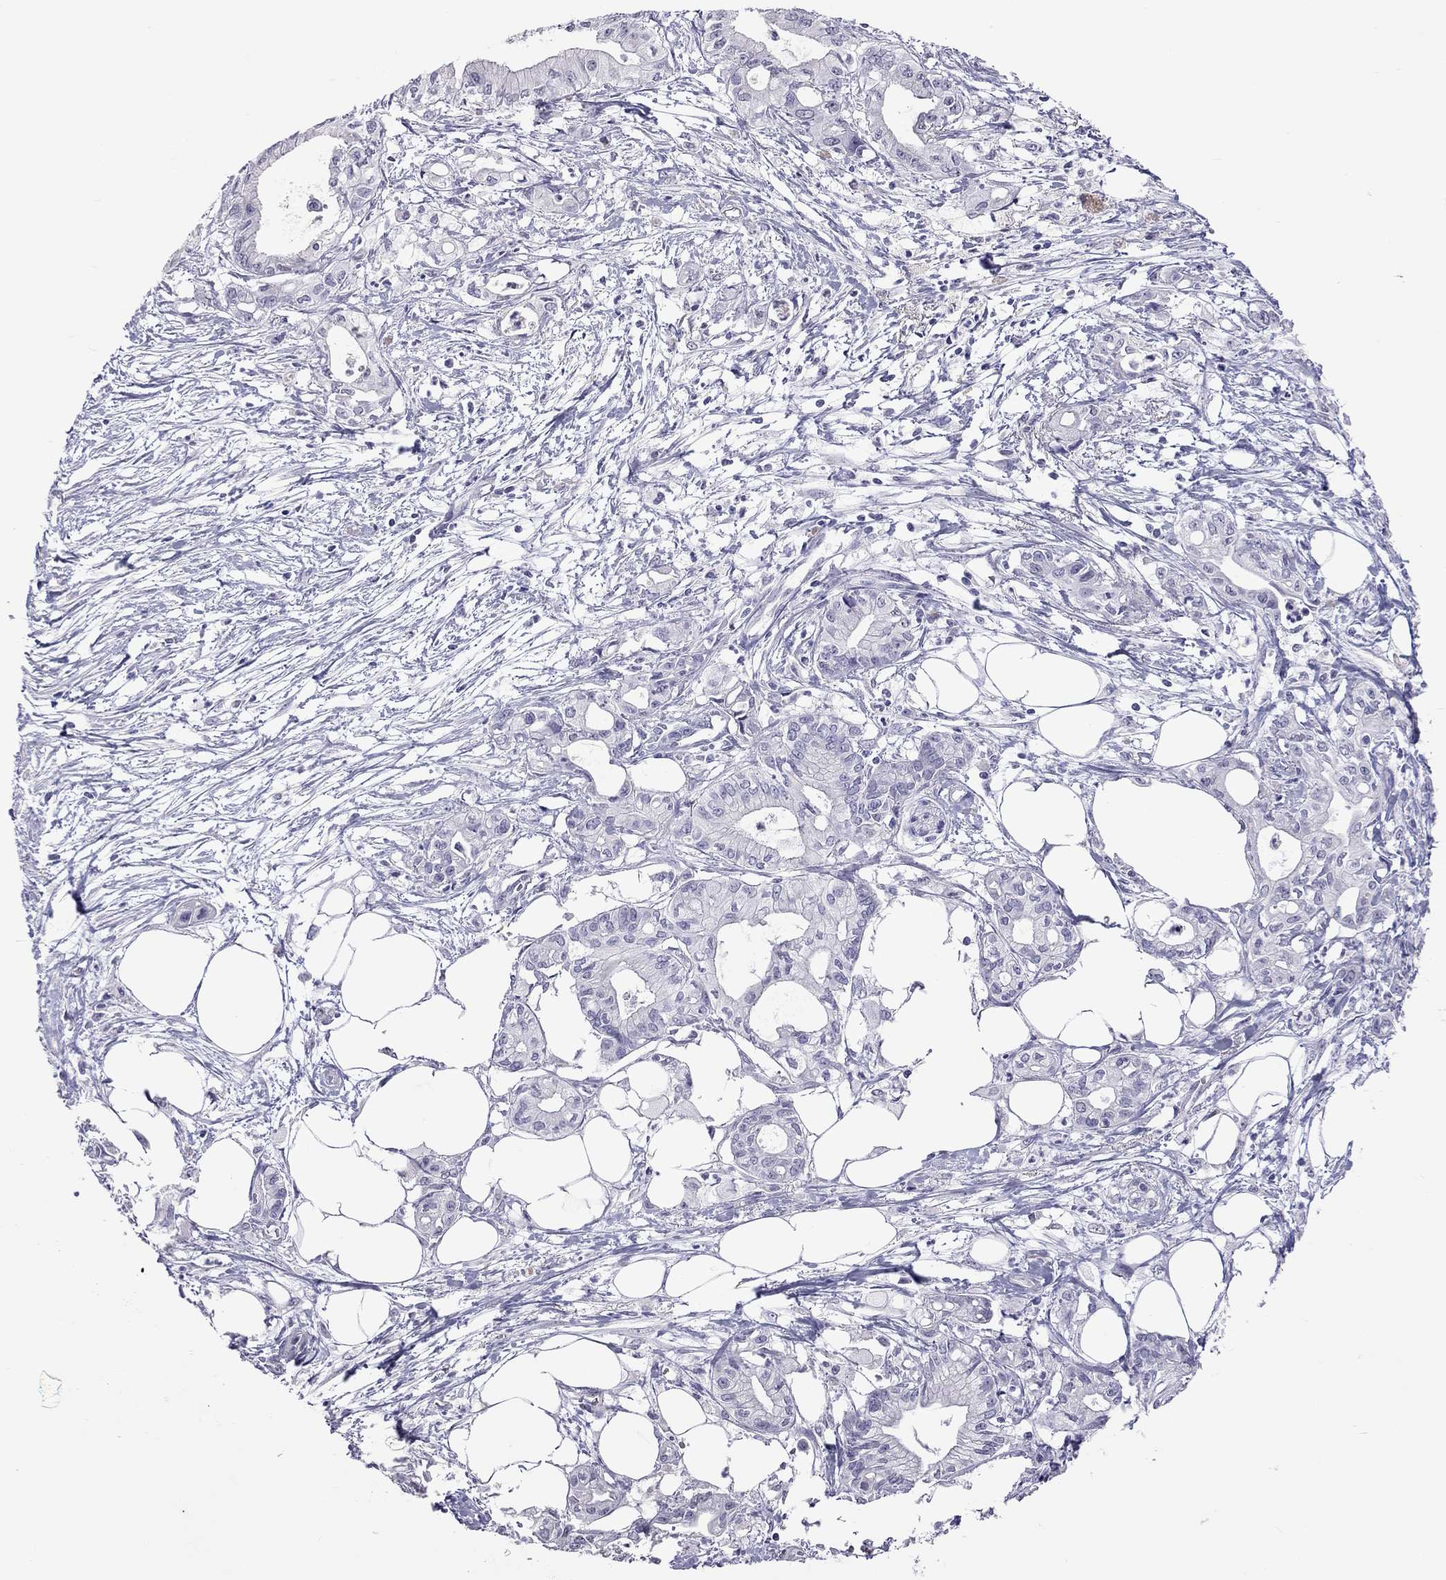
{"staining": {"intensity": "negative", "quantity": "none", "location": "none"}, "tissue": "pancreatic cancer", "cell_type": "Tumor cells", "image_type": "cancer", "snomed": [{"axis": "morphology", "description": "Adenocarcinoma, NOS"}, {"axis": "topography", "description": "Pancreas"}], "caption": "There is no significant positivity in tumor cells of pancreatic cancer.", "gene": "PPP1R3A", "patient": {"sex": "male", "age": 71}}